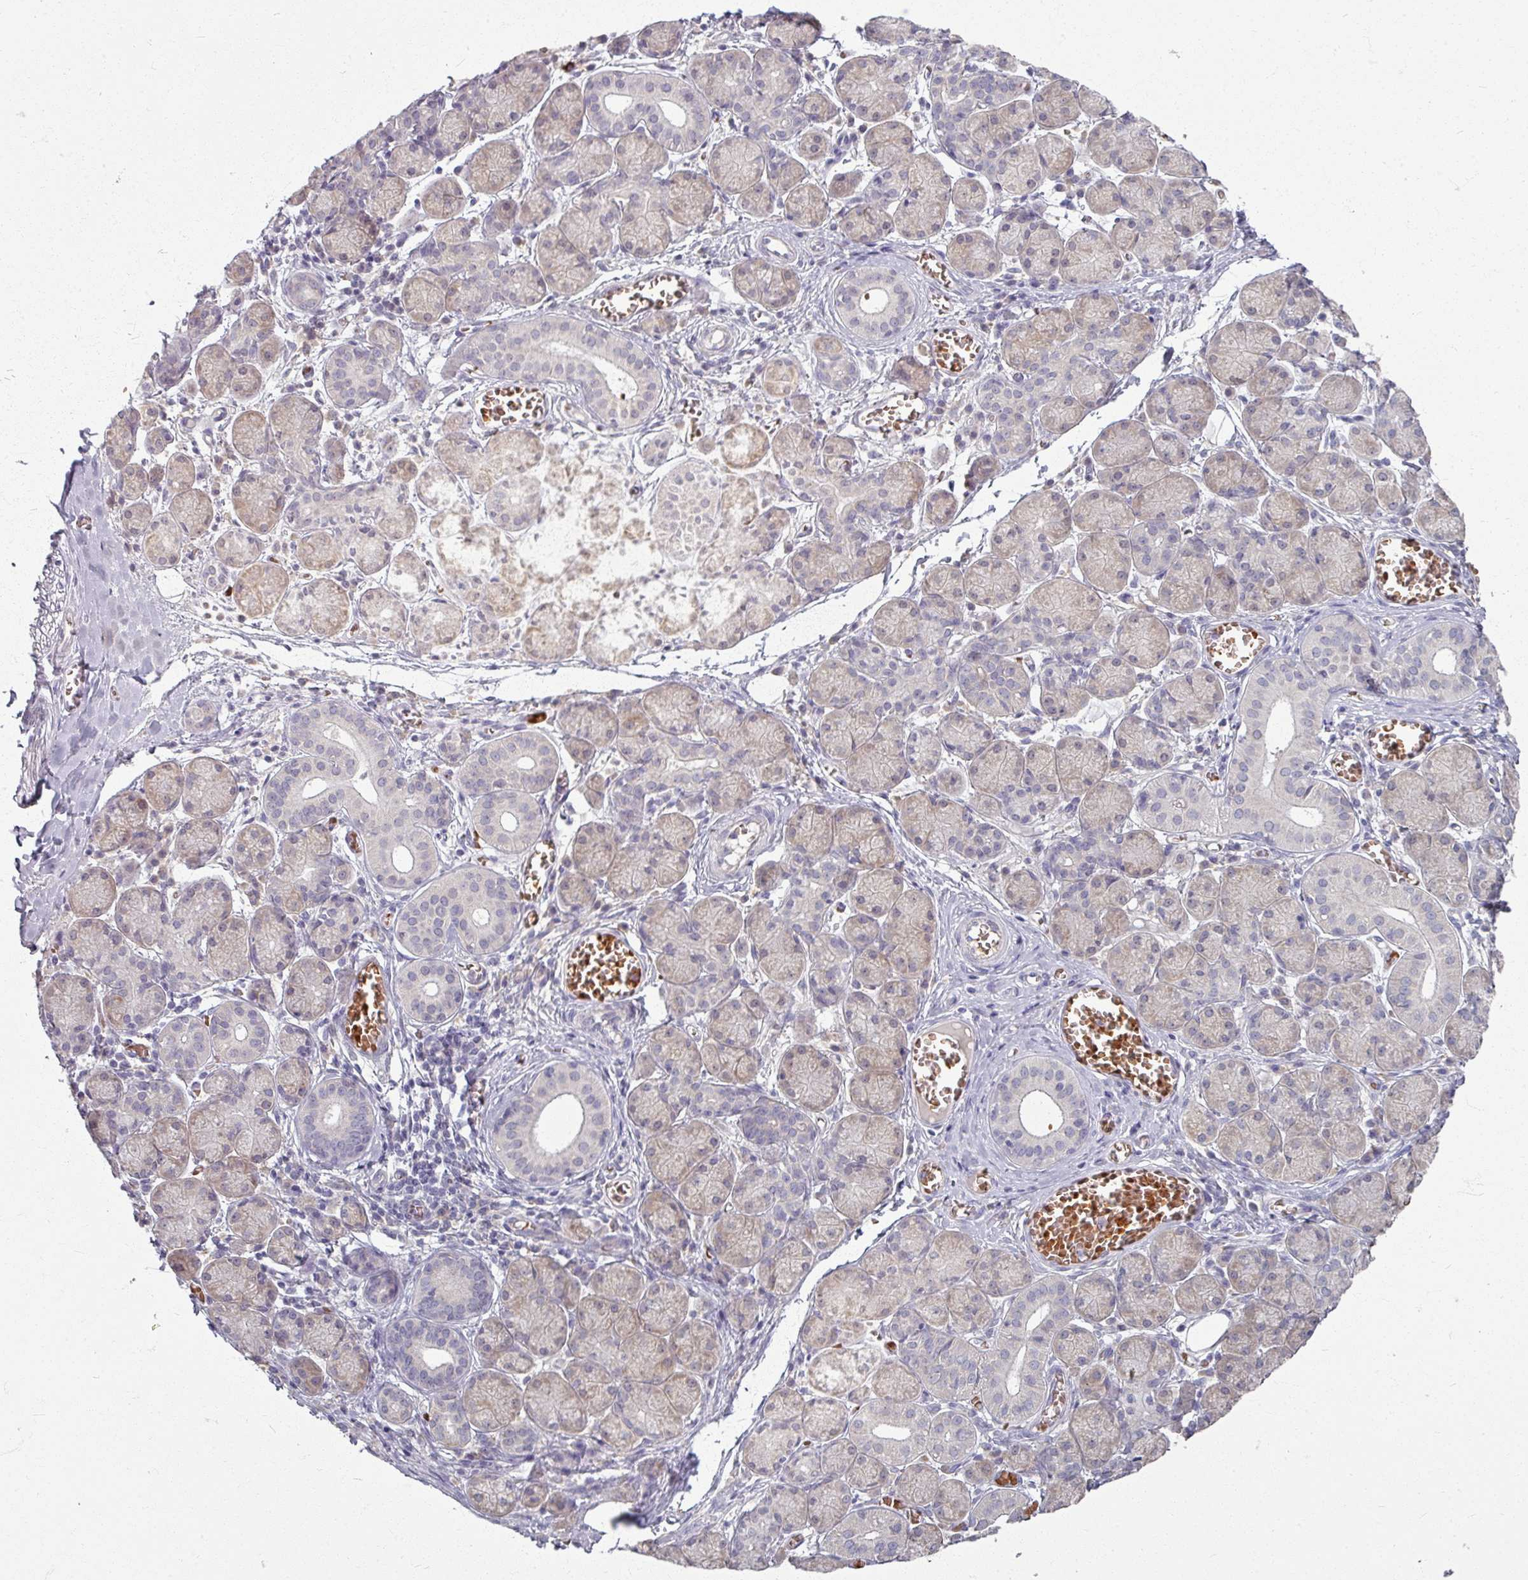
{"staining": {"intensity": "weak", "quantity": "<25%", "location": "cytoplasmic/membranous"}, "tissue": "salivary gland", "cell_type": "Glandular cells", "image_type": "normal", "snomed": [{"axis": "morphology", "description": "Normal tissue, NOS"}, {"axis": "topography", "description": "Salivary gland"}], "caption": "IHC image of benign human salivary gland stained for a protein (brown), which exhibits no positivity in glandular cells.", "gene": "KMT5C", "patient": {"sex": "female", "age": 24}}